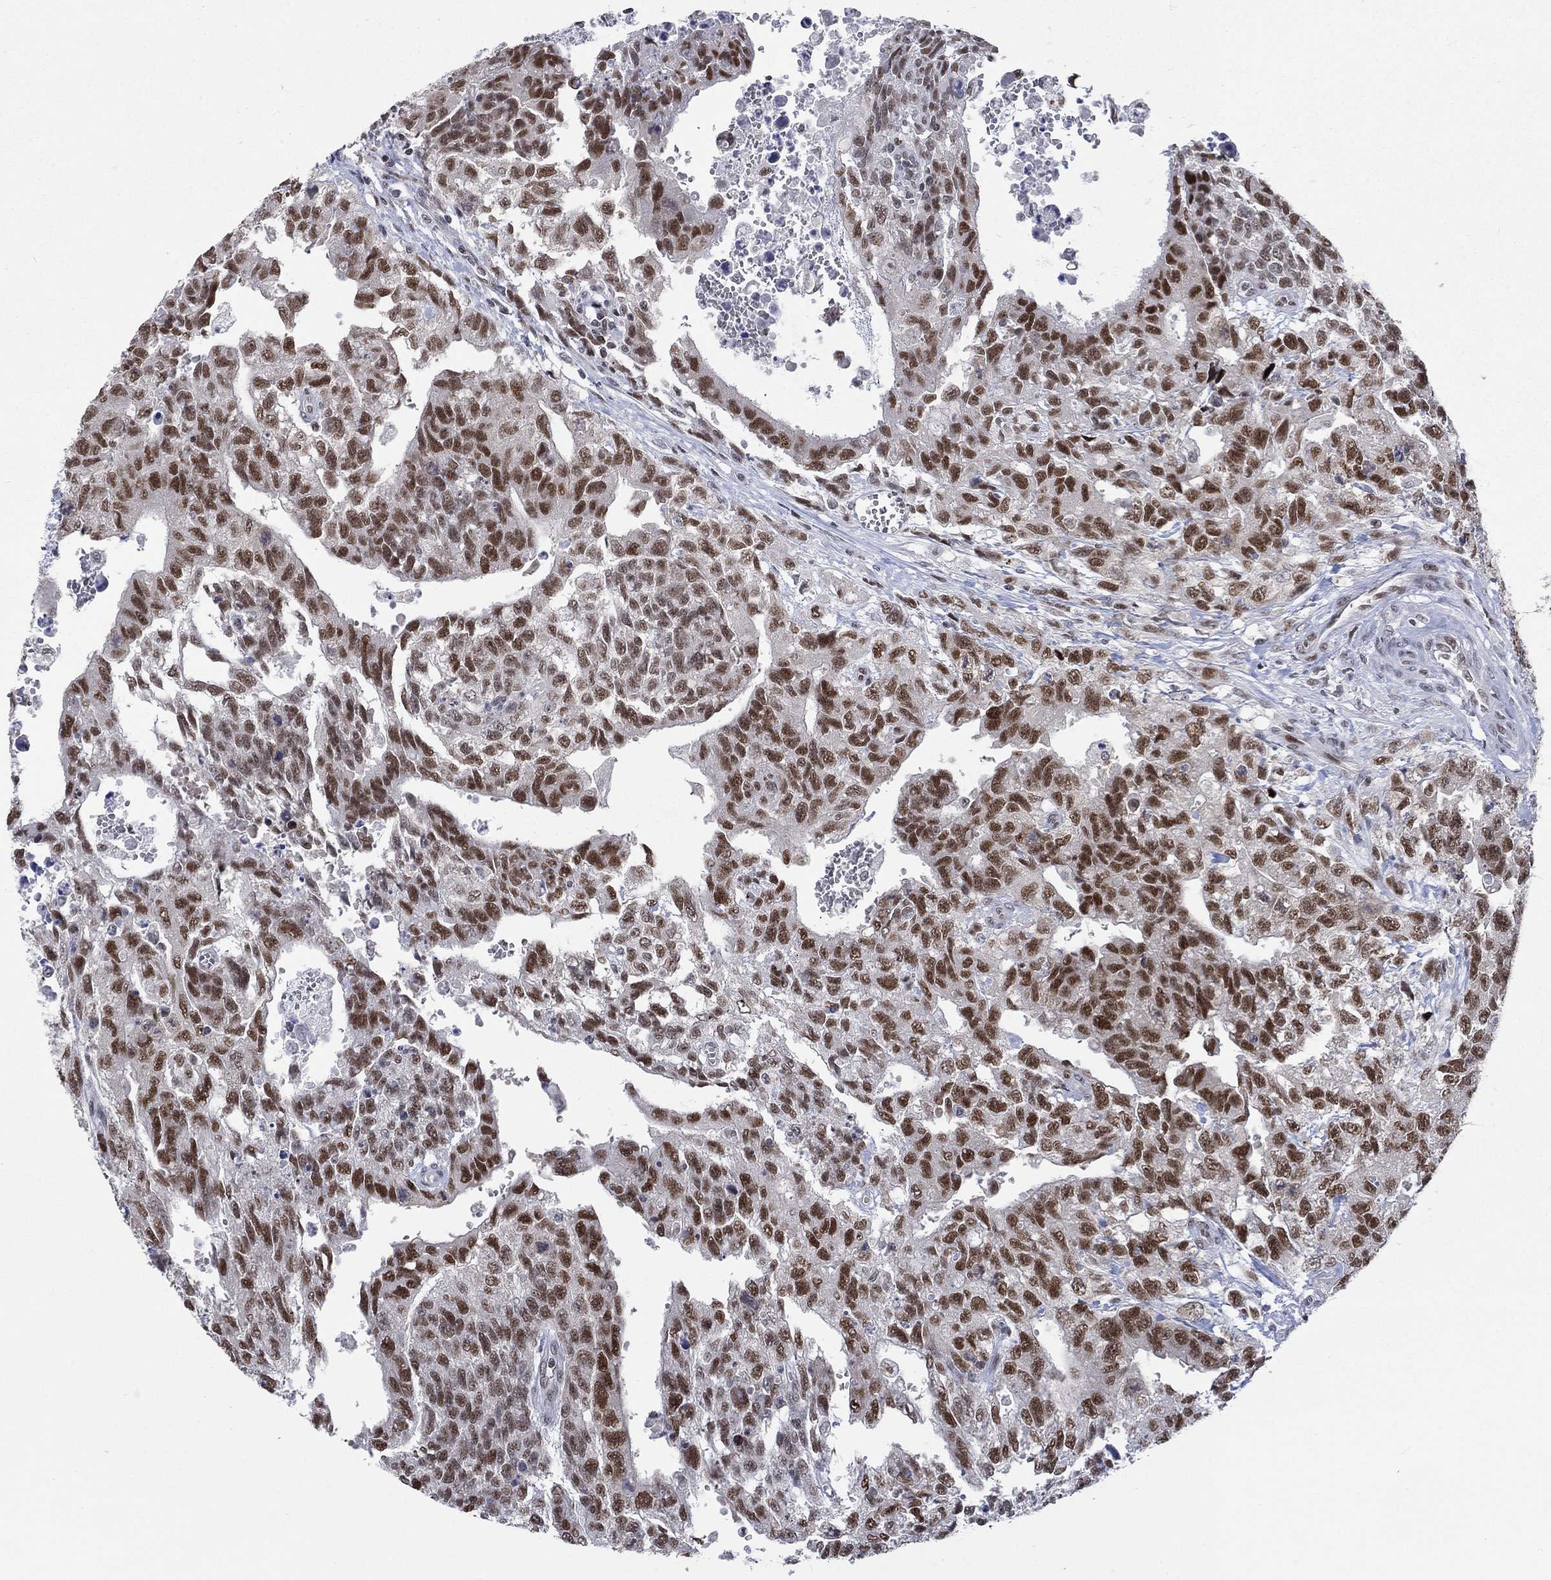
{"staining": {"intensity": "strong", "quantity": ">75%", "location": "nuclear"}, "tissue": "testis cancer", "cell_type": "Tumor cells", "image_type": "cancer", "snomed": [{"axis": "morphology", "description": "Carcinoma, Embryonal, NOS"}, {"axis": "topography", "description": "Testis"}], "caption": "Tumor cells demonstrate strong nuclear positivity in approximately >75% of cells in testis cancer. (IHC, brightfield microscopy, high magnification).", "gene": "HCFC1", "patient": {"sex": "male", "age": 24}}